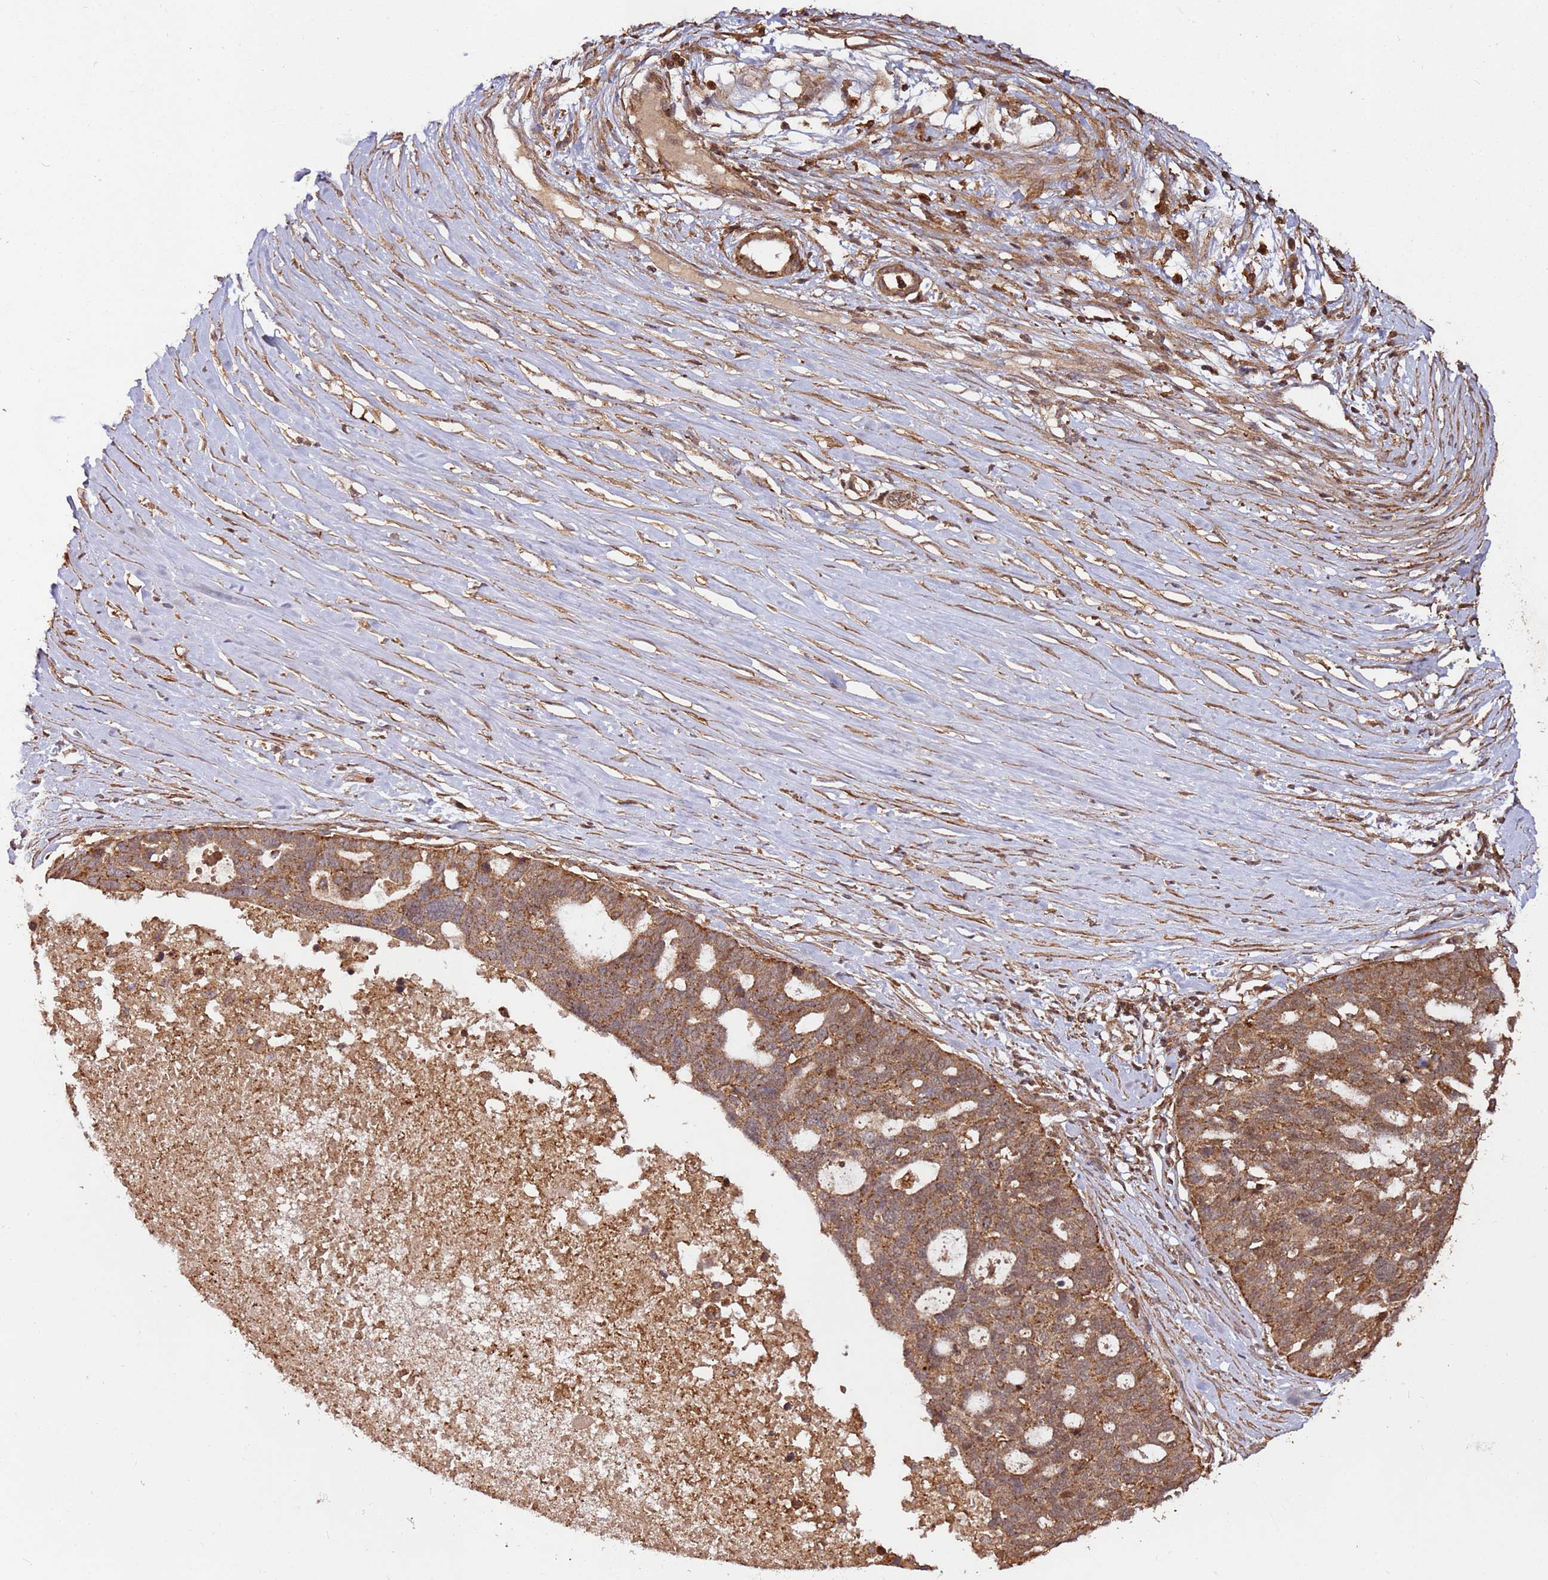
{"staining": {"intensity": "moderate", "quantity": ">75%", "location": "cytoplasmic/membranous"}, "tissue": "ovarian cancer", "cell_type": "Tumor cells", "image_type": "cancer", "snomed": [{"axis": "morphology", "description": "Cystadenocarcinoma, serous, NOS"}, {"axis": "topography", "description": "Ovary"}], "caption": "High-magnification brightfield microscopy of ovarian cancer (serous cystadenocarcinoma) stained with DAB (brown) and counterstained with hematoxylin (blue). tumor cells exhibit moderate cytoplasmic/membranous staining is present in approximately>75% of cells.", "gene": "FAM186A", "patient": {"sex": "female", "age": 59}}